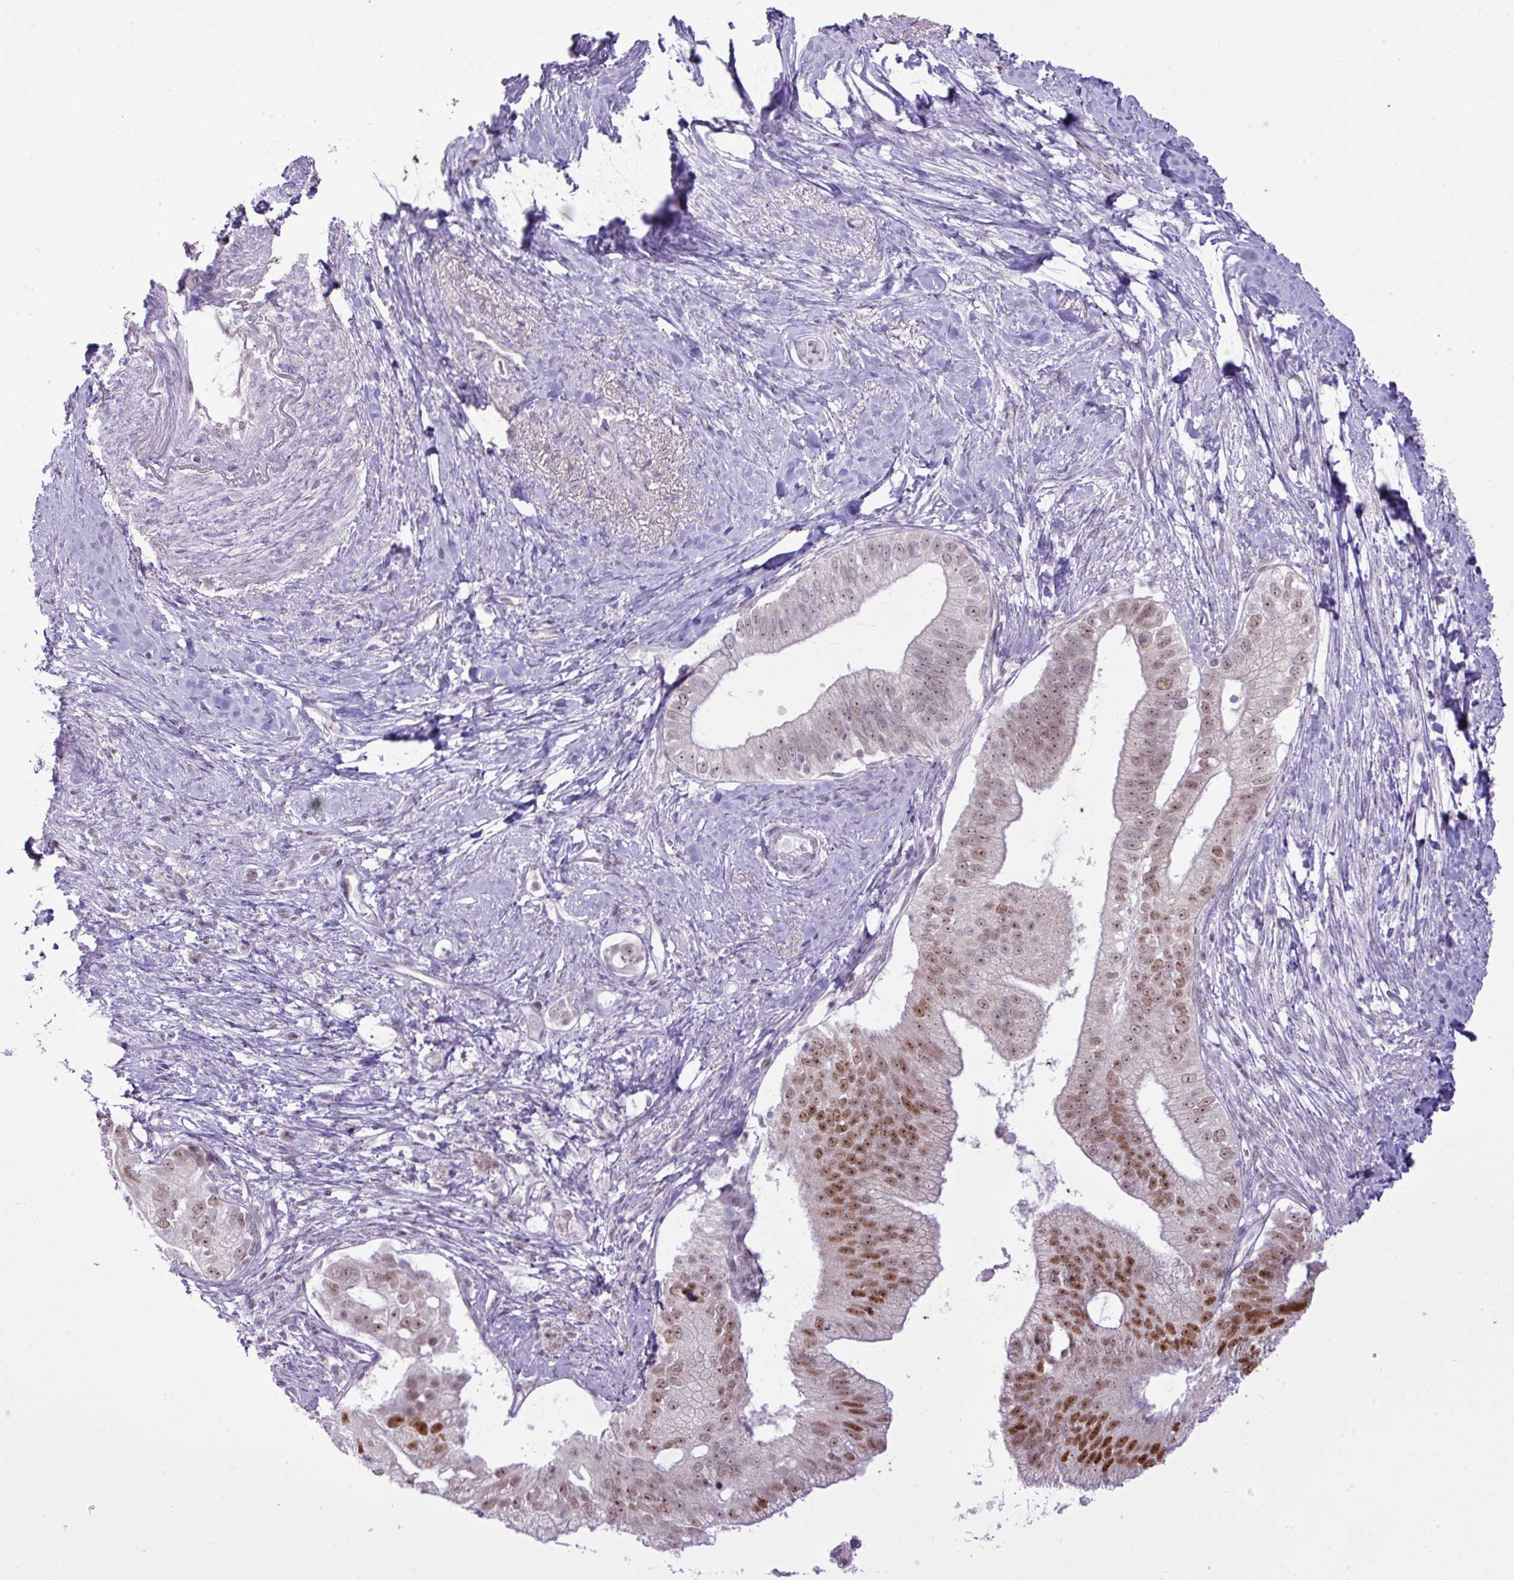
{"staining": {"intensity": "strong", "quantity": "25%-75%", "location": "nuclear"}, "tissue": "pancreatic cancer", "cell_type": "Tumor cells", "image_type": "cancer", "snomed": [{"axis": "morphology", "description": "Adenocarcinoma, NOS"}, {"axis": "topography", "description": "Pancreas"}], "caption": "Immunohistochemical staining of human pancreatic adenocarcinoma demonstrates high levels of strong nuclear positivity in about 25%-75% of tumor cells.", "gene": "ELOA2", "patient": {"sex": "male", "age": 70}}